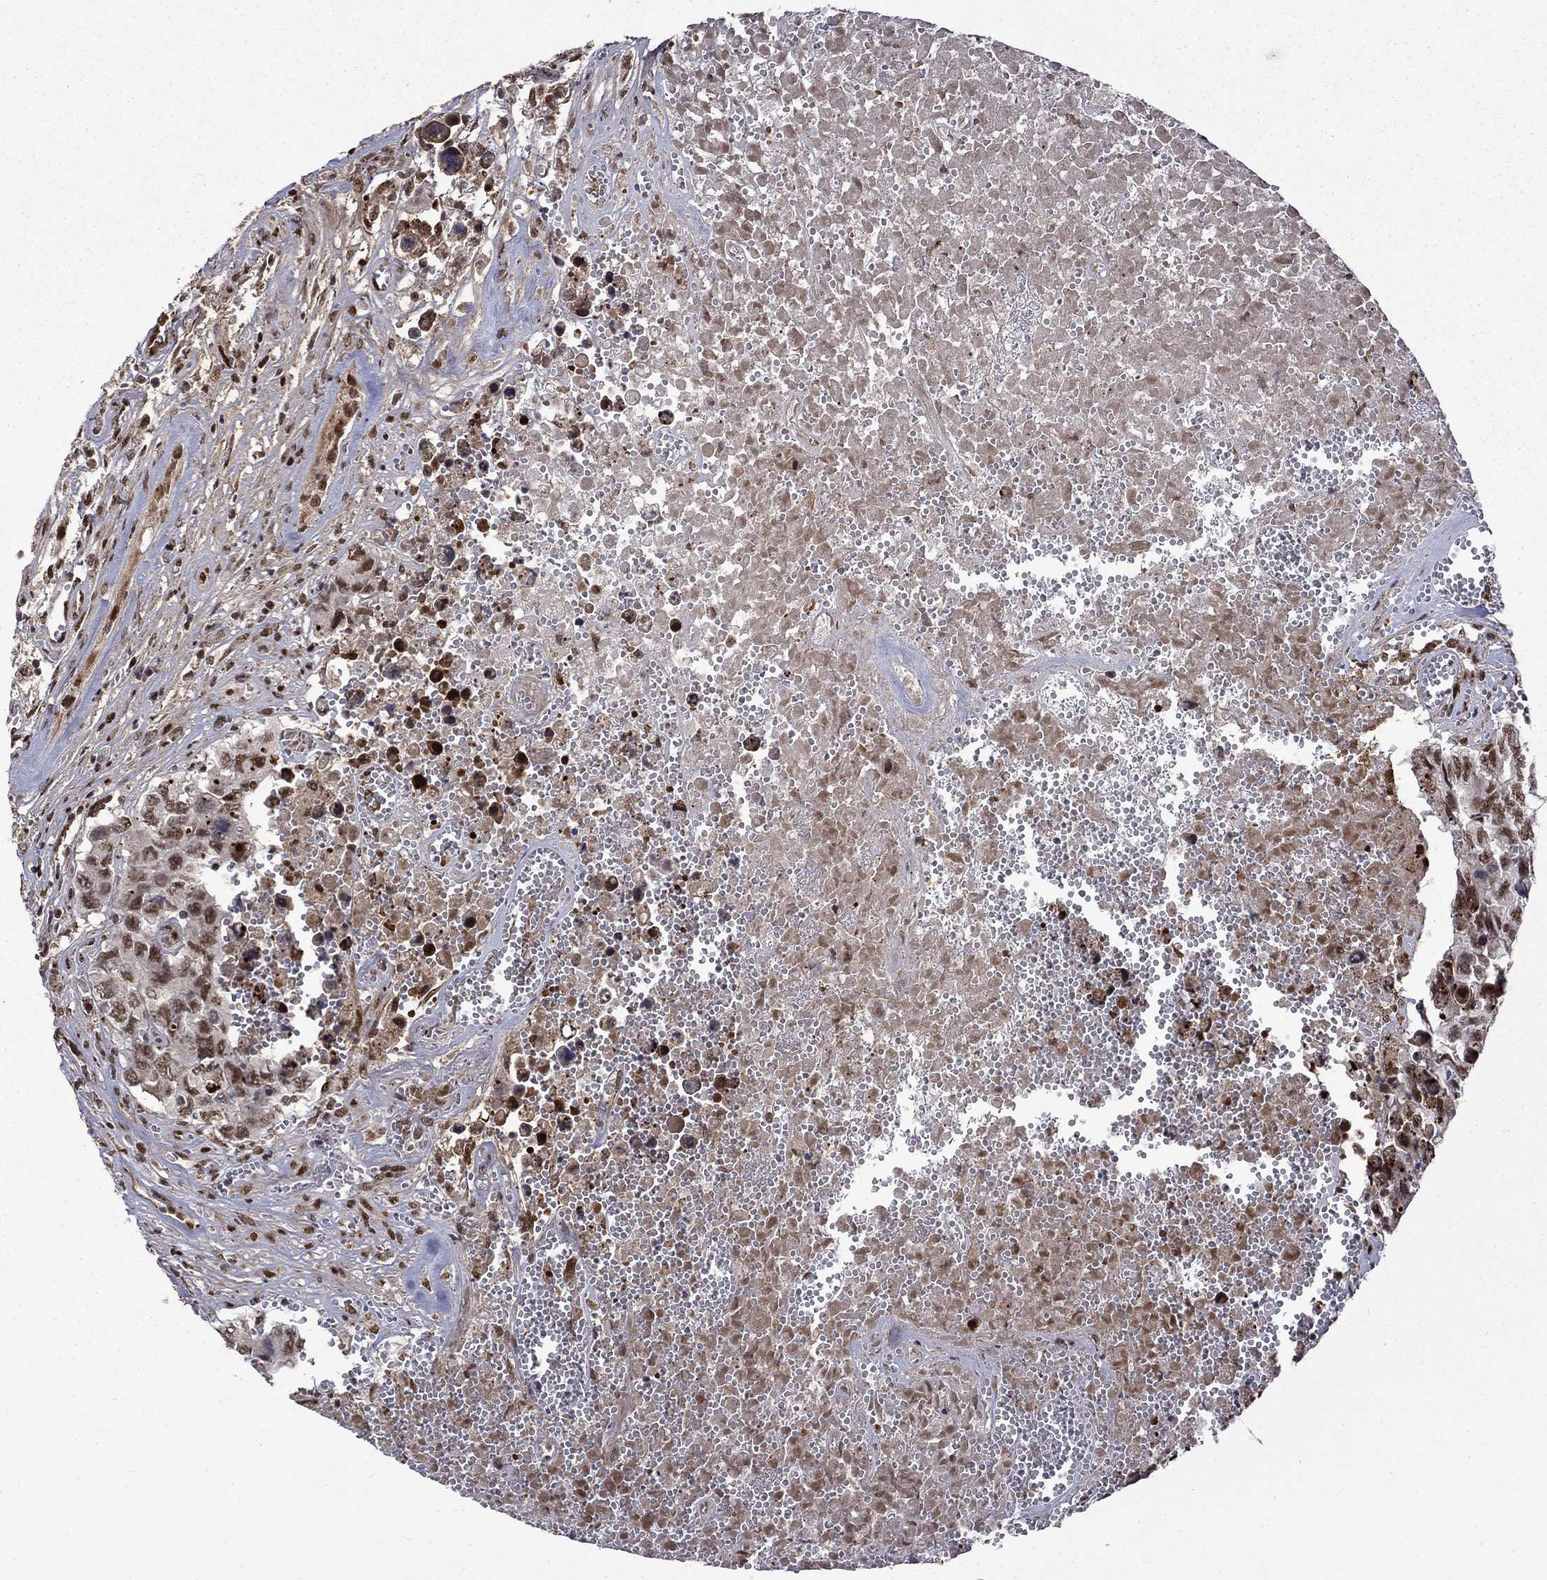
{"staining": {"intensity": "moderate", "quantity": "<25%", "location": "nuclear"}, "tissue": "testis cancer", "cell_type": "Tumor cells", "image_type": "cancer", "snomed": [{"axis": "morphology", "description": "Carcinoma, Embryonal, NOS"}, {"axis": "topography", "description": "Testis"}], "caption": "An immunohistochemistry image of tumor tissue is shown. Protein staining in brown highlights moderate nuclear positivity in embryonal carcinoma (testis) within tumor cells. The protein is stained brown, and the nuclei are stained in blue (DAB IHC with brightfield microscopy, high magnification).", "gene": "KPNA3", "patient": {"sex": "male", "age": 23}}